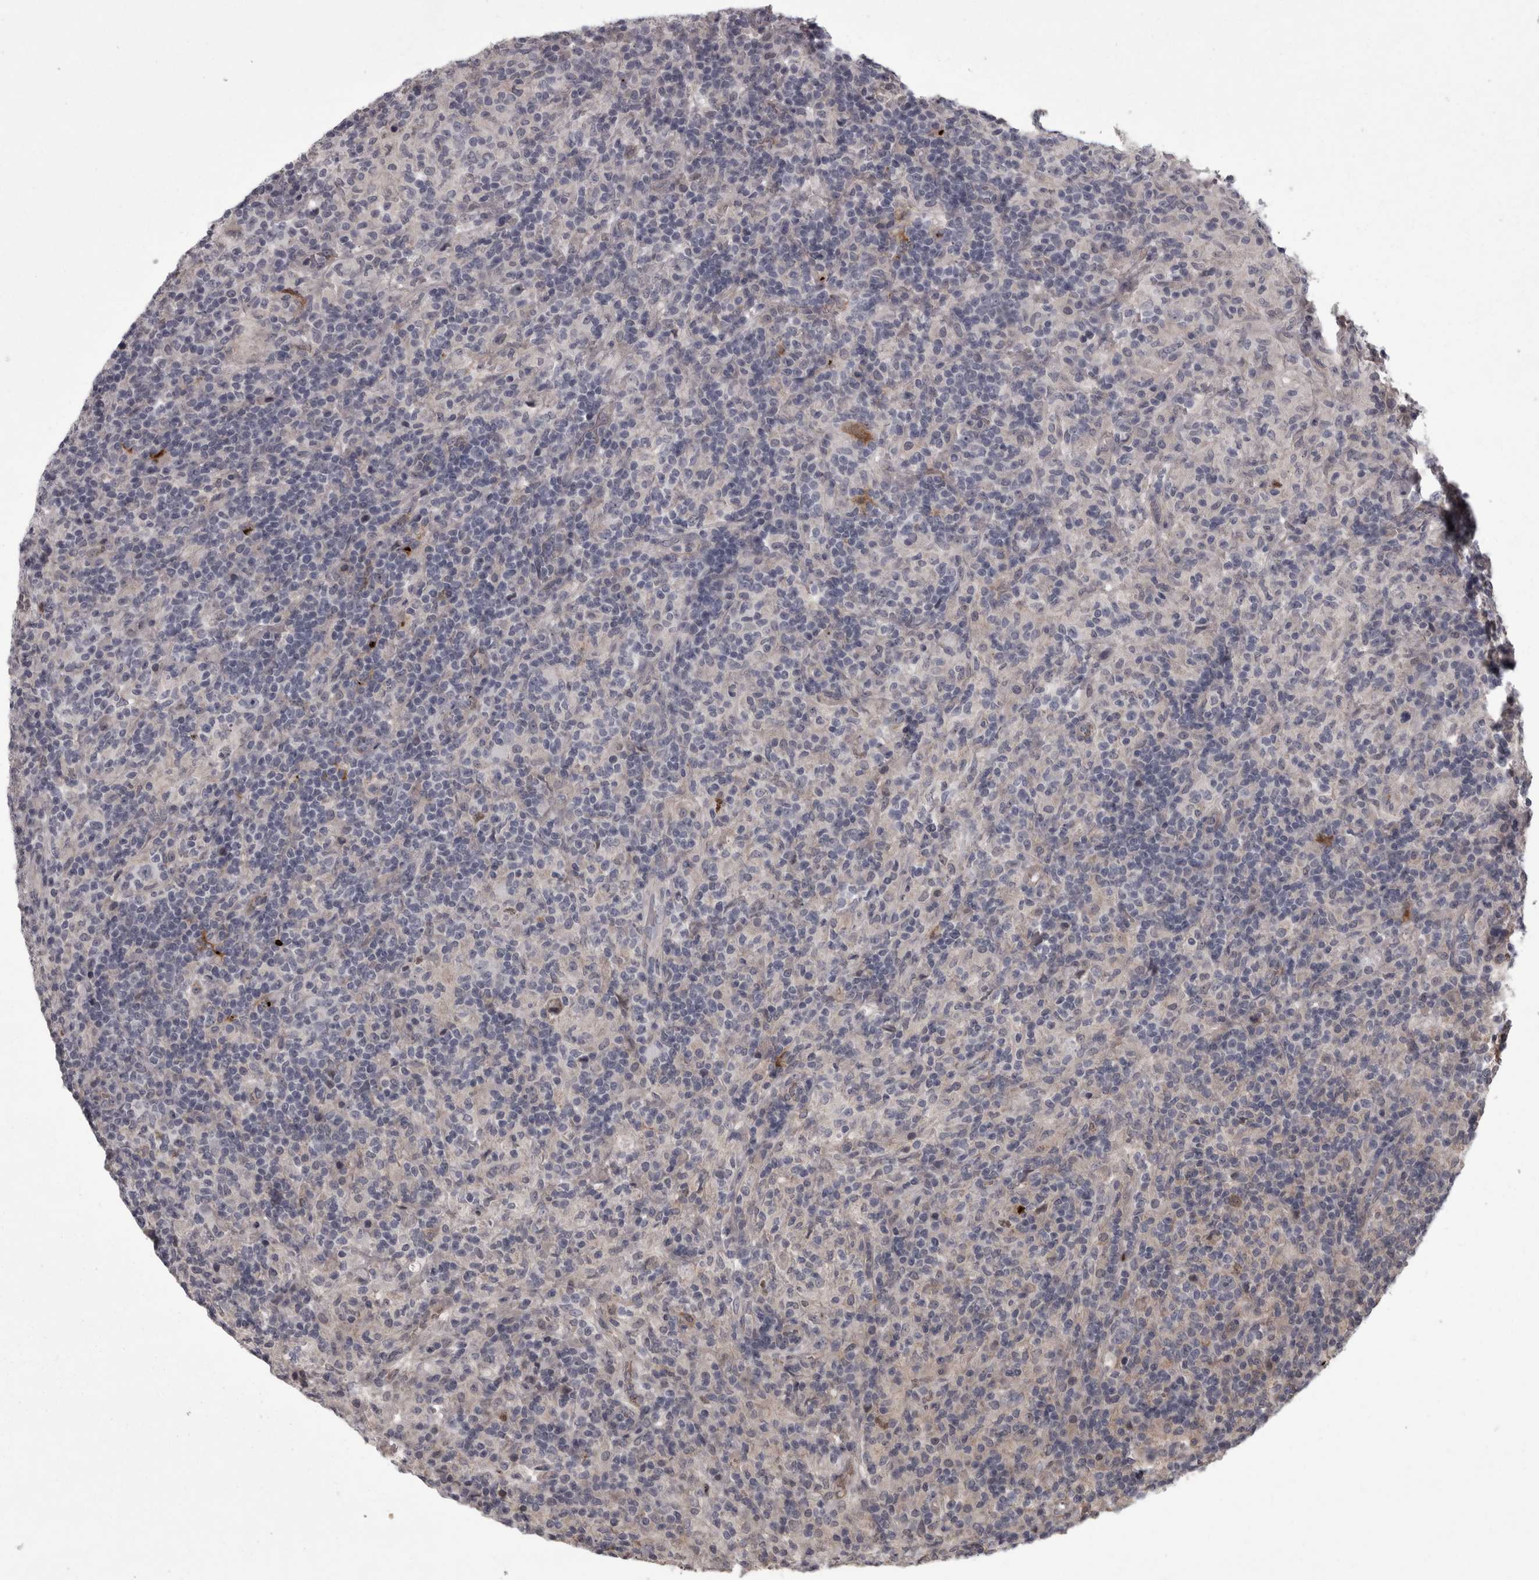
{"staining": {"intensity": "negative", "quantity": "none", "location": "none"}, "tissue": "lymphoma", "cell_type": "Tumor cells", "image_type": "cancer", "snomed": [{"axis": "morphology", "description": "Hodgkin's disease, NOS"}, {"axis": "topography", "description": "Lymph node"}], "caption": "IHC of Hodgkin's disease displays no staining in tumor cells. (DAB immunohistochemistry visualized using brightfield microscopy, high magnification).", "gene": "PCDH17", "patient": {"sex": "male", "age": 70}}